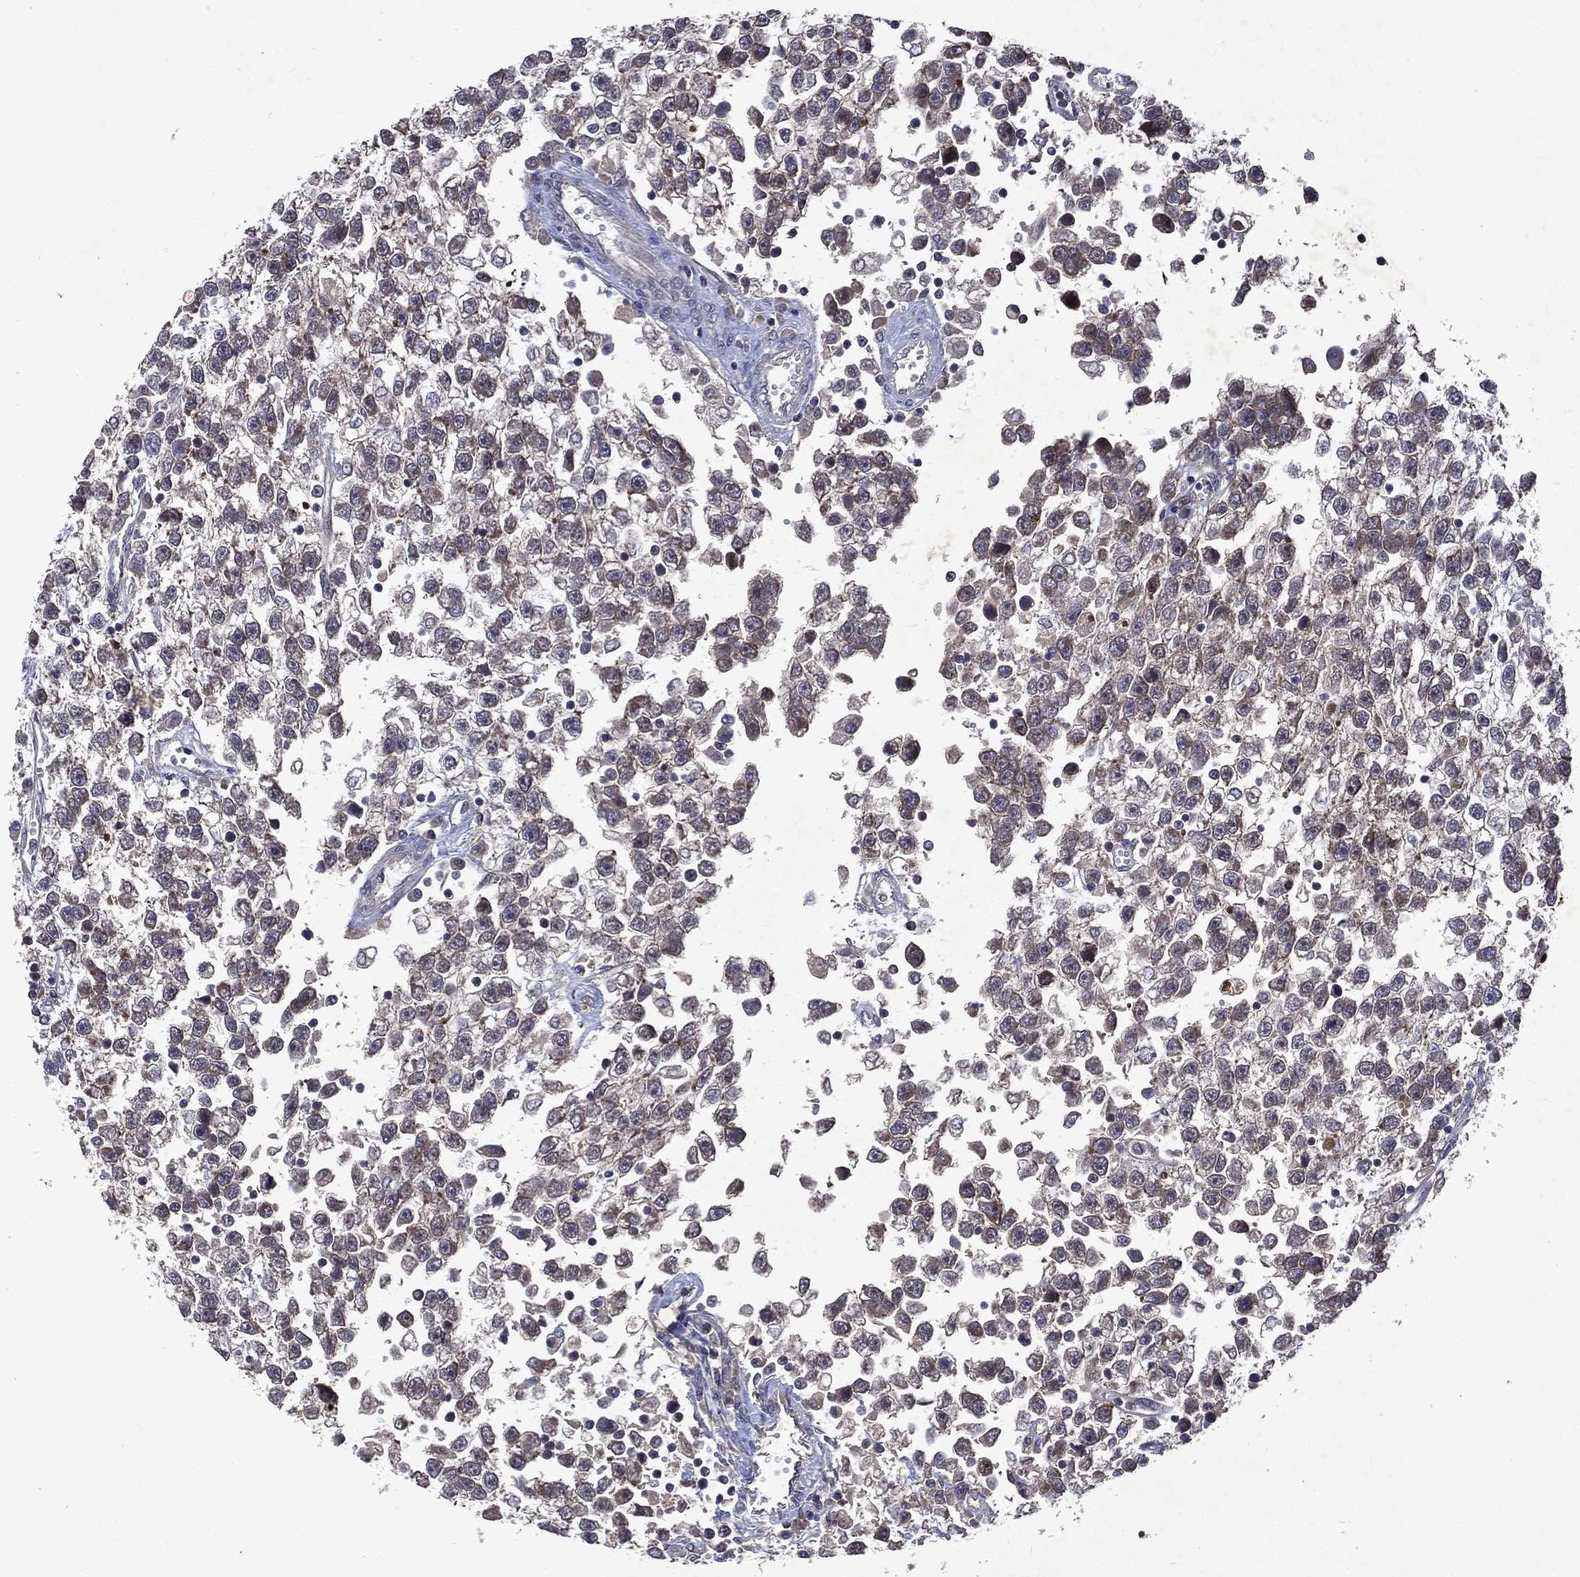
{"staining": {"intensity": "negative", "quantity": "none", "location": "none"}, "tissue": "testis cancer", "cell_type": "Tumor cells", "image_type": "cancer", "snomed": [{"axis": "morphology", "description": "Seminoma, NOS"}, {"axis": "topography", "description": "Testis"}], "caption": "IHC of human testis cancer (seminoma) reveals no expression in tumor cells.", "gene": "MTAP", "patient": {"sex": "male", "age": 34}}